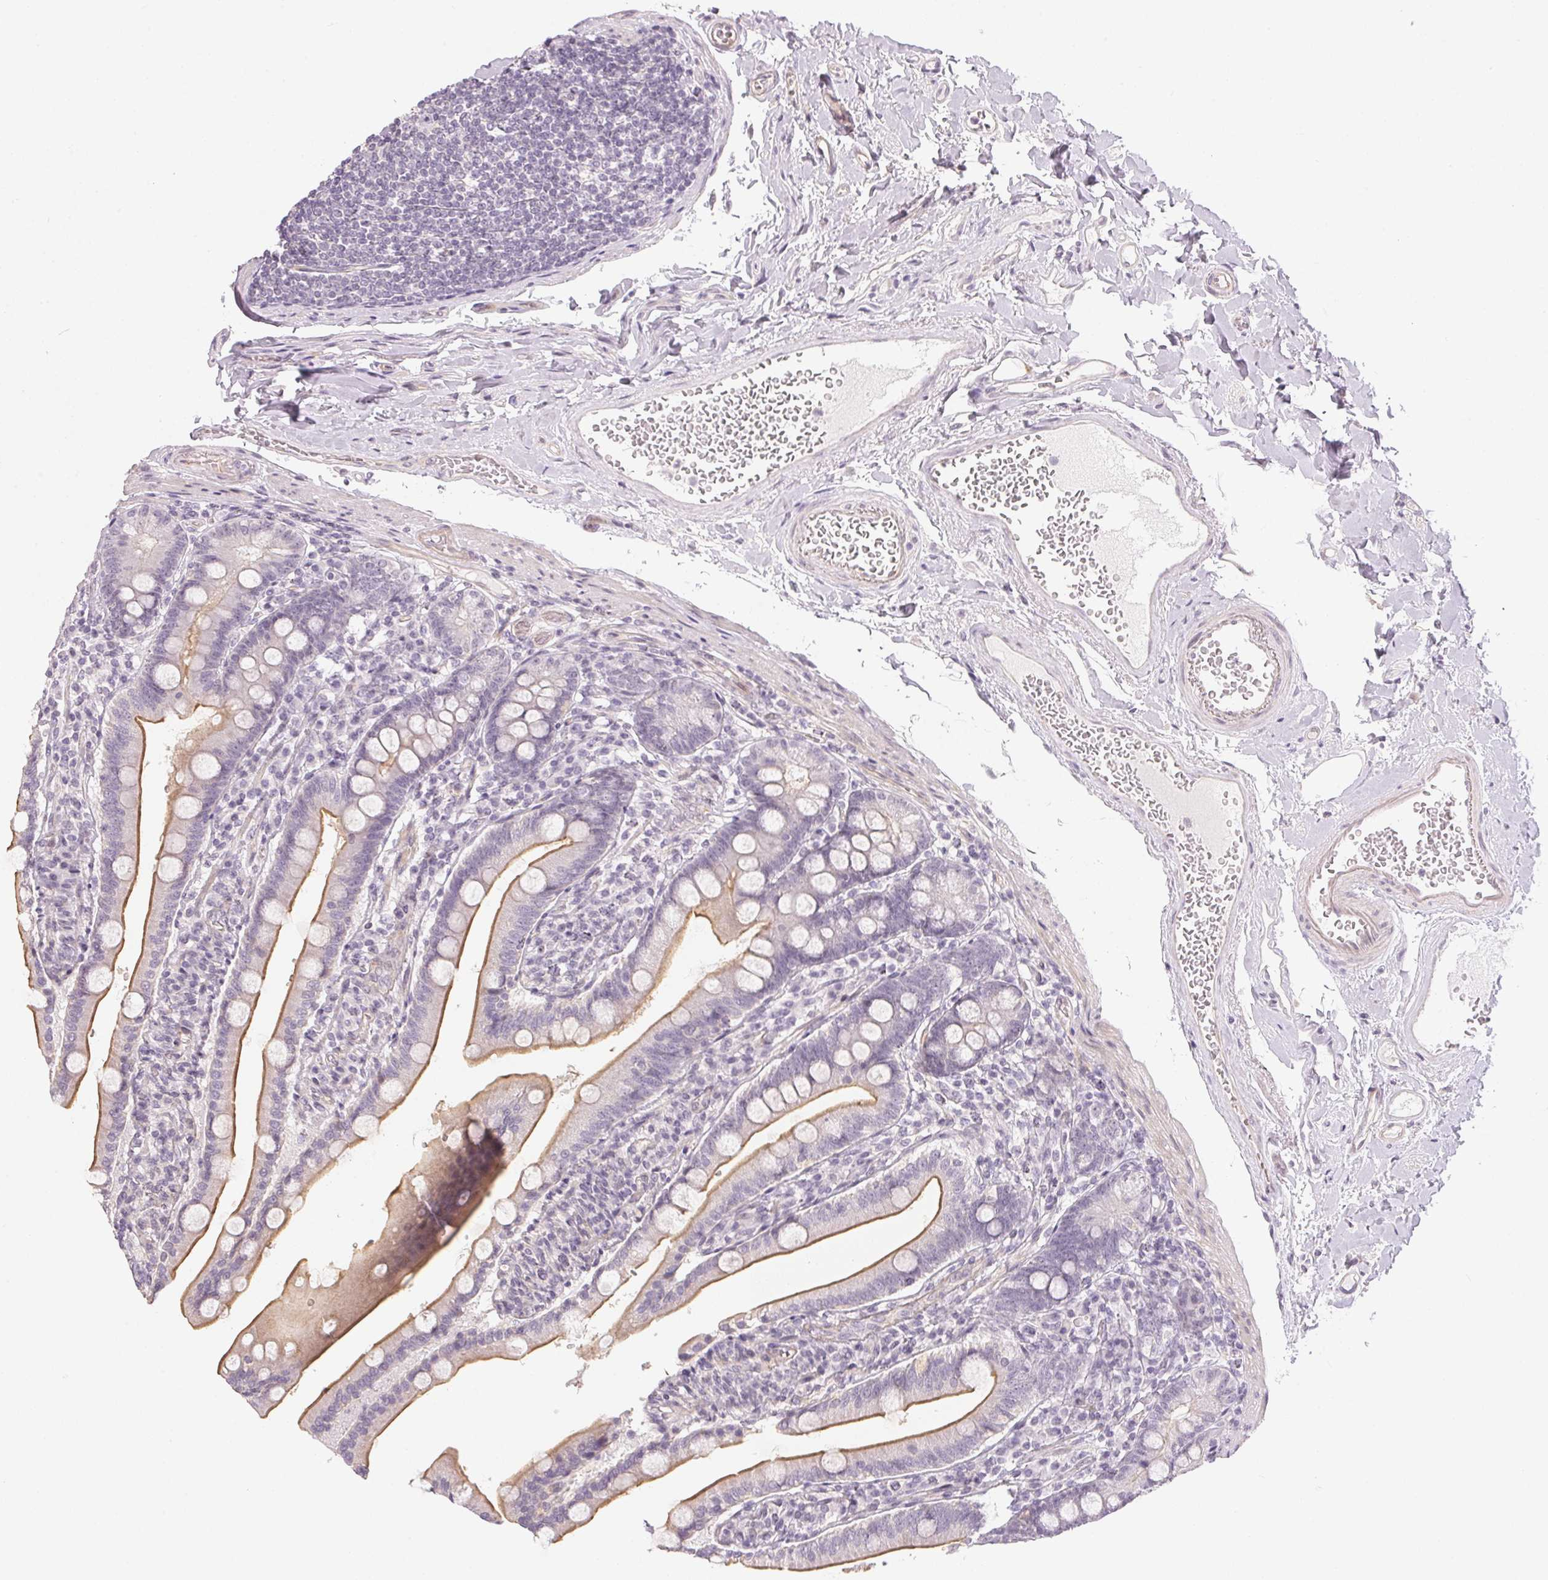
{"staining": {"intensity": "moderate", "quantity": "25%-75%", "location": "cytoplasmic/membranous"}, "tissue": "duodenum", "cell_type": "Glandular cells", "image_type": "normal", "snomed": [{"axis": "morphology", "description": "Normal tissue, NOS"}, {"axis": "topography", "description": "Duodenum"}], "caption": "Brown immunohistochemical staining in normal duodenum displays moderate cytoplasmic/membranous expression in about 25%-75% of glandular cells. The protein is shown in brown color, while the nuclei are stained blue.", "gene": "GDAP1L1", "patient": {"sex": "female", "age": 67}}